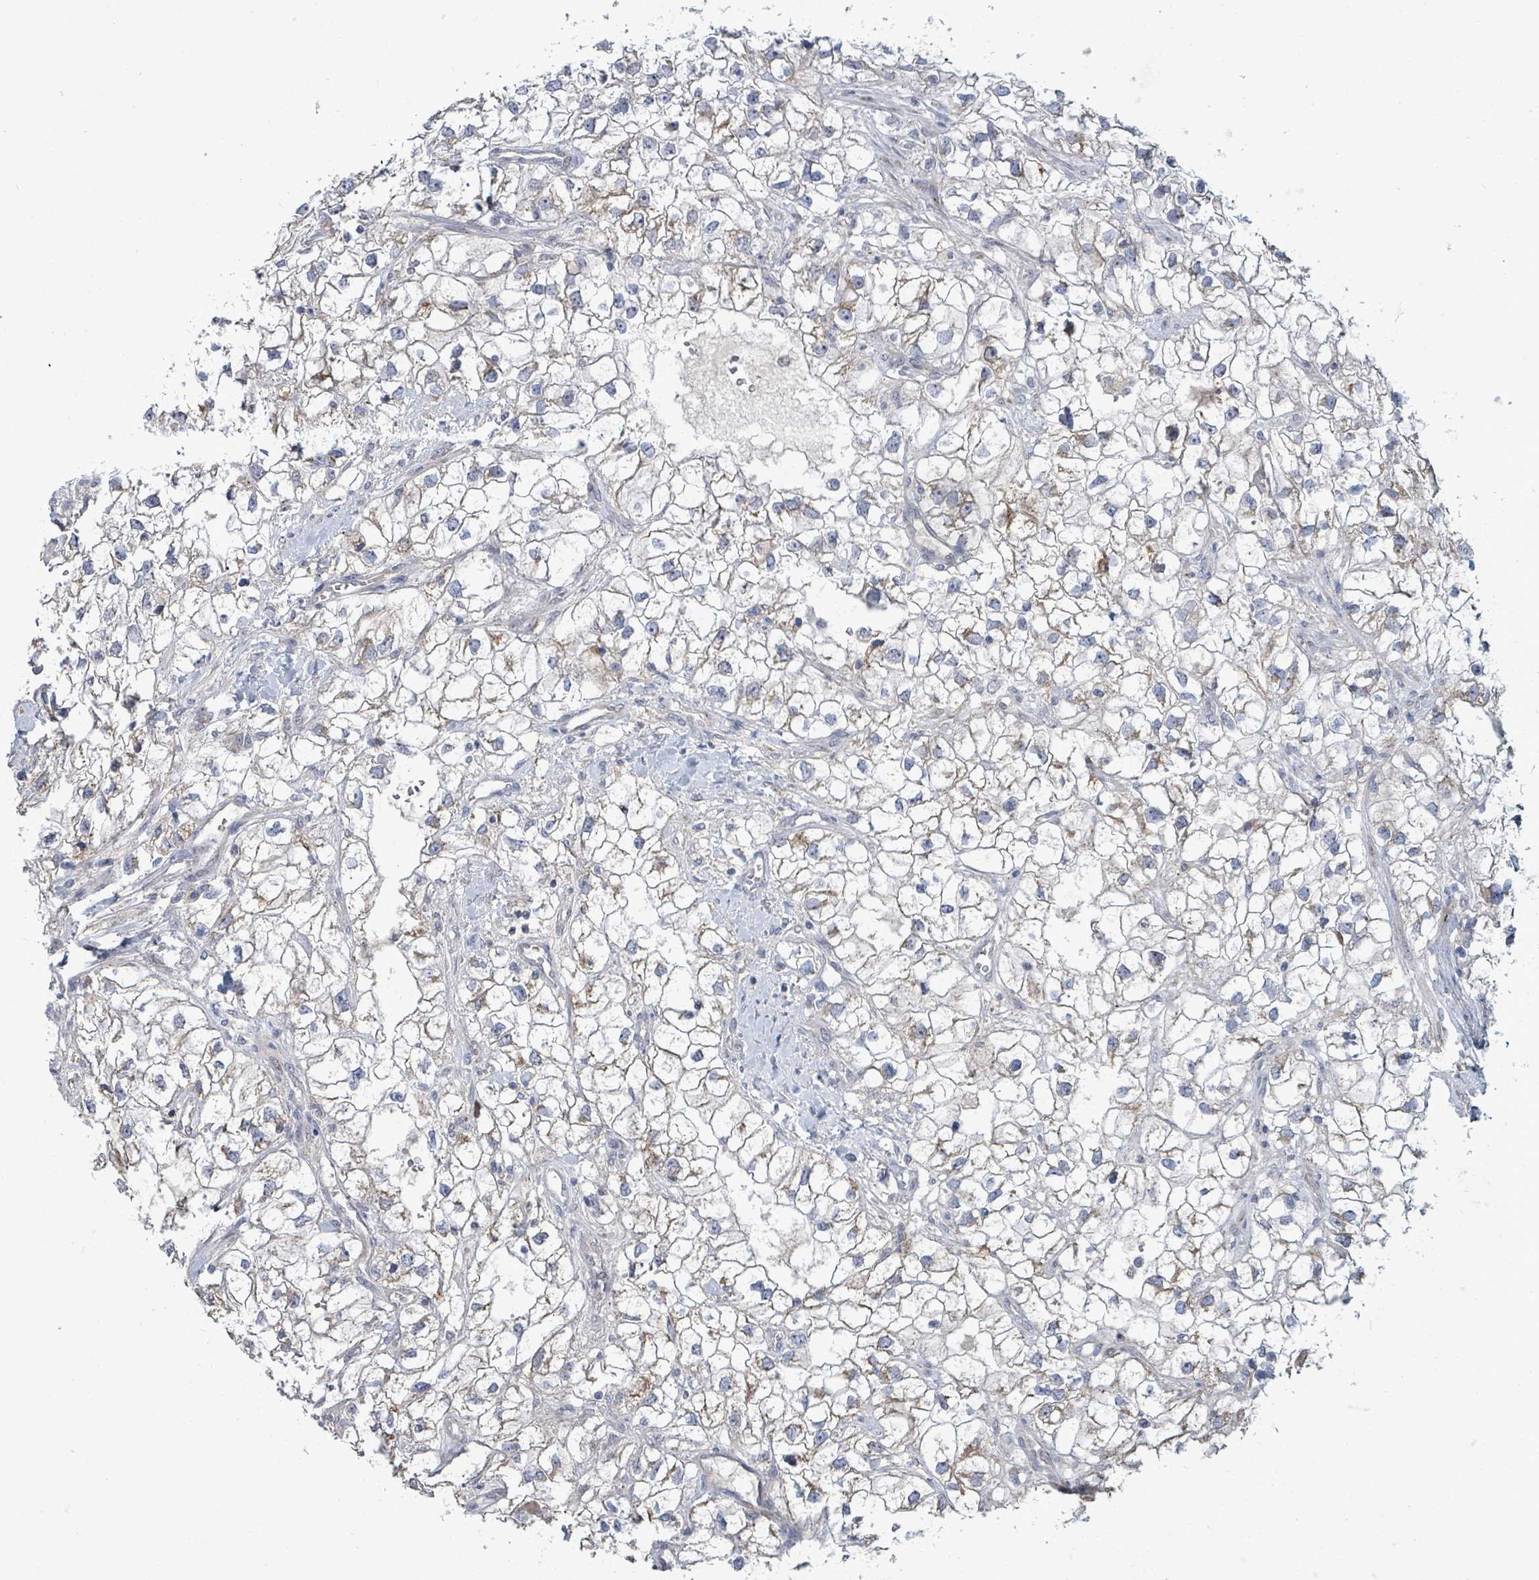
{"staining": {"intensity": "weak", "quantity": "25%-75%", "location": "cytoplasmic/membranous"}, "tissue": "renal cancer", "cell_type": "Tumor cells", "image_type": "cancer", "snomed": [{"axis": "morphology", "description": "Adenocarcinoma, NOS"}, {"axis": "topography", "description": "Kidney"}], "caption": "Immunohistochemistry (IHC) photomicrograph of human adenocarcinoma (renal) stained for a protein (brown), which demonstrates low levels of weak cytoplasmic/membranous staining in approximately 25%-75% of tumor cells.", "gene": "ZFPM1", "patient": {"sex": "male", "age": 59}}